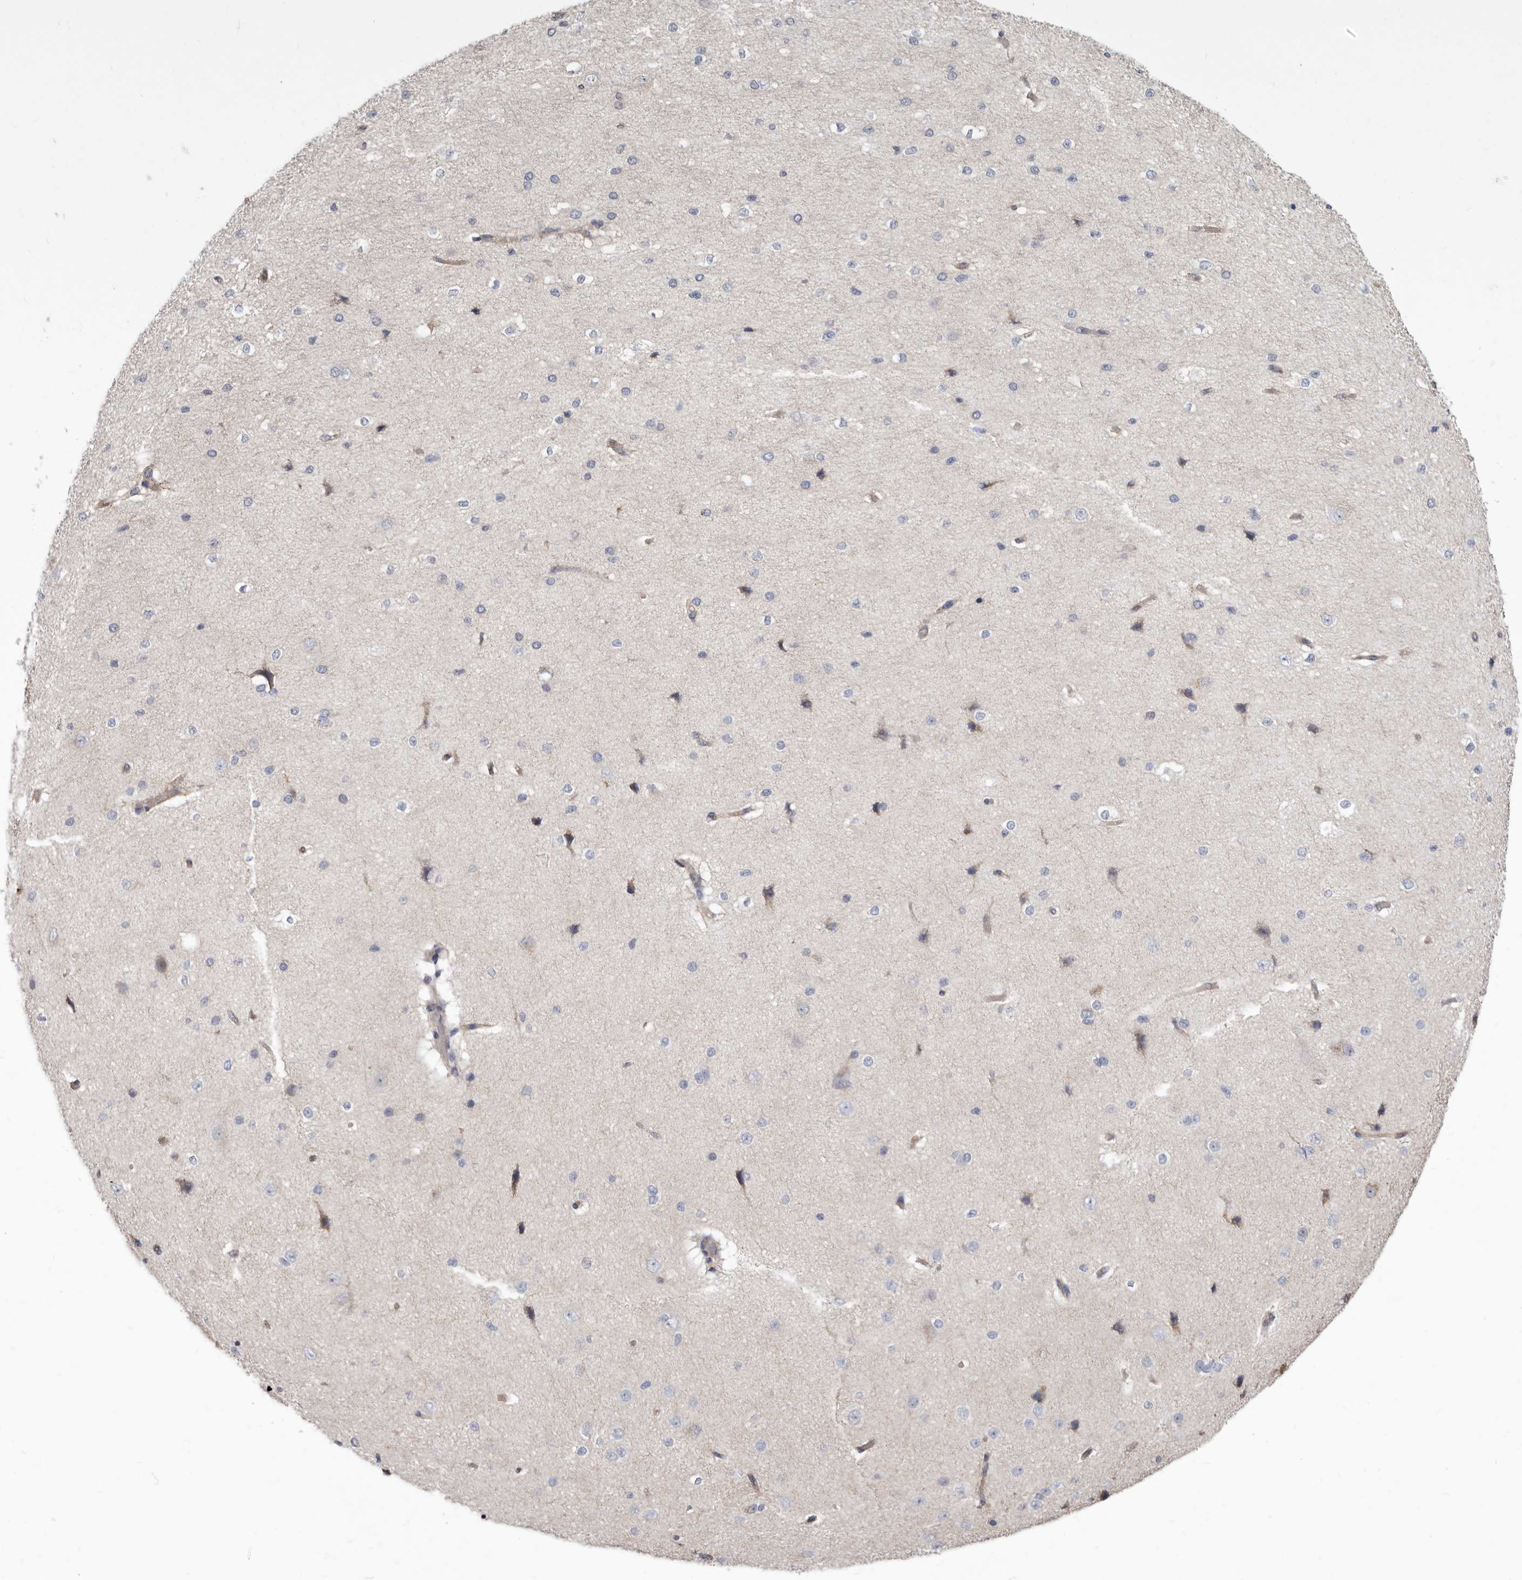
{"staining": {"intensity": "negative", "quantity": "none", "location": "none"}, "tissue": "cerebral cortex", "cell_type": "Endothelial cells", "image_type": "normal", "snomed": [{"axis": "morphology", "description": "Normal tissue, NOS"}, {"axis": "morphology", "description": "Developmental malformation"}, {"axis": "topography", "description": "Cerebral cortex"}], "caption": "Micrograph shows no protein staining in endothelial cells of normal cerebral cortex. Nuclei are stained in blue.", "gene": "FMO2", "patient": {"sex": "female", "age": 30}}